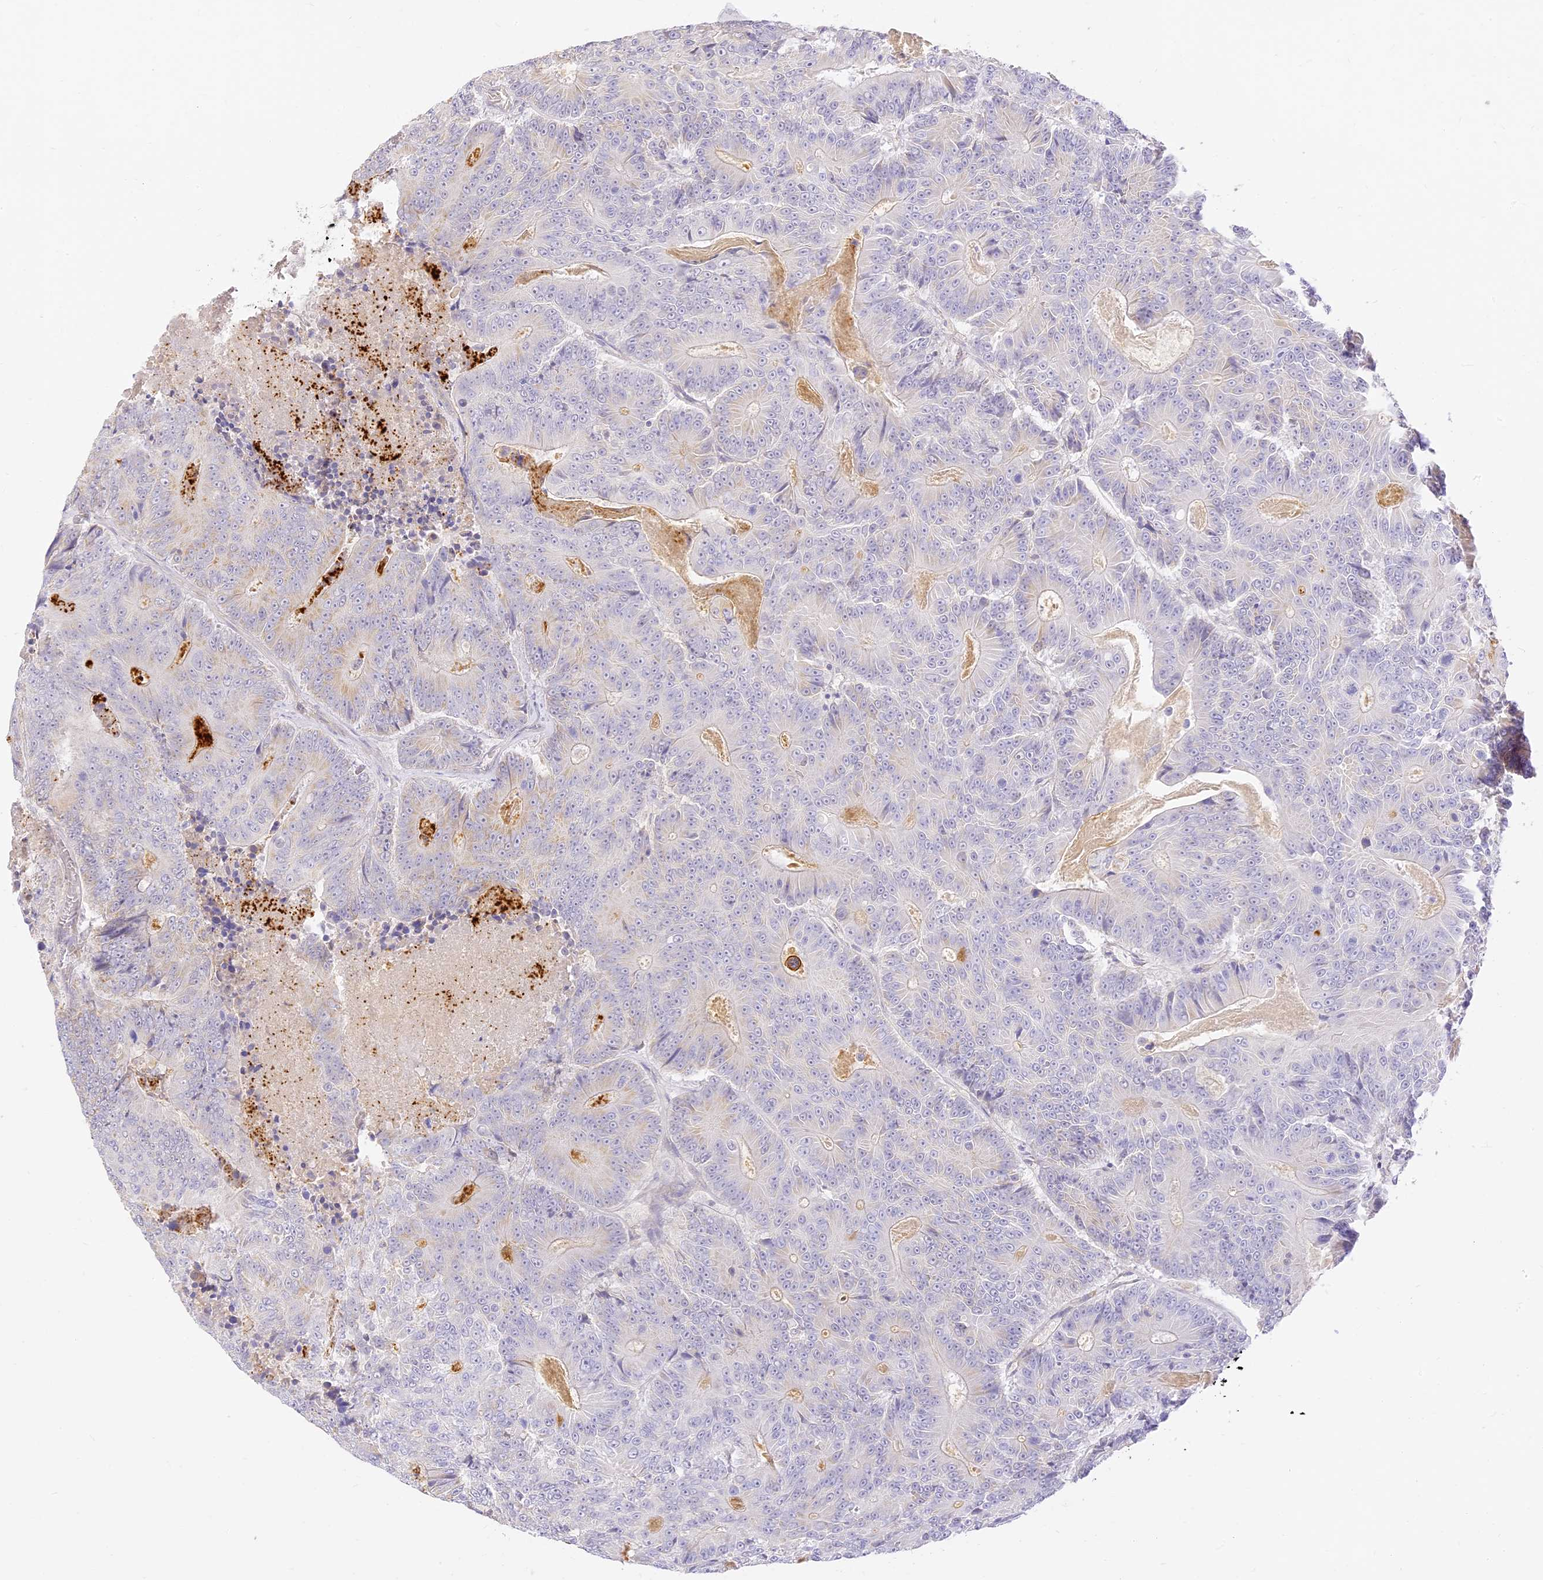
{"staining": {"intensity": "negative", "quantity": "none", "location": "none"}, "tissue": "colorectal cancer", "cell_type": "Tumor cells", "image_type": "cancer", "snomed": [{"axis": "morphology", "description": "Adenocarcinoma, NOS"}, {"axis": "topography", "description": "Colon"}], "caption": "DAB immunohistochemical staining of colorectal cancer demonstrates no significant staining in tumor cells.", "gene": "LRRC15", "patient": {"sex": "male", "age": 83}}